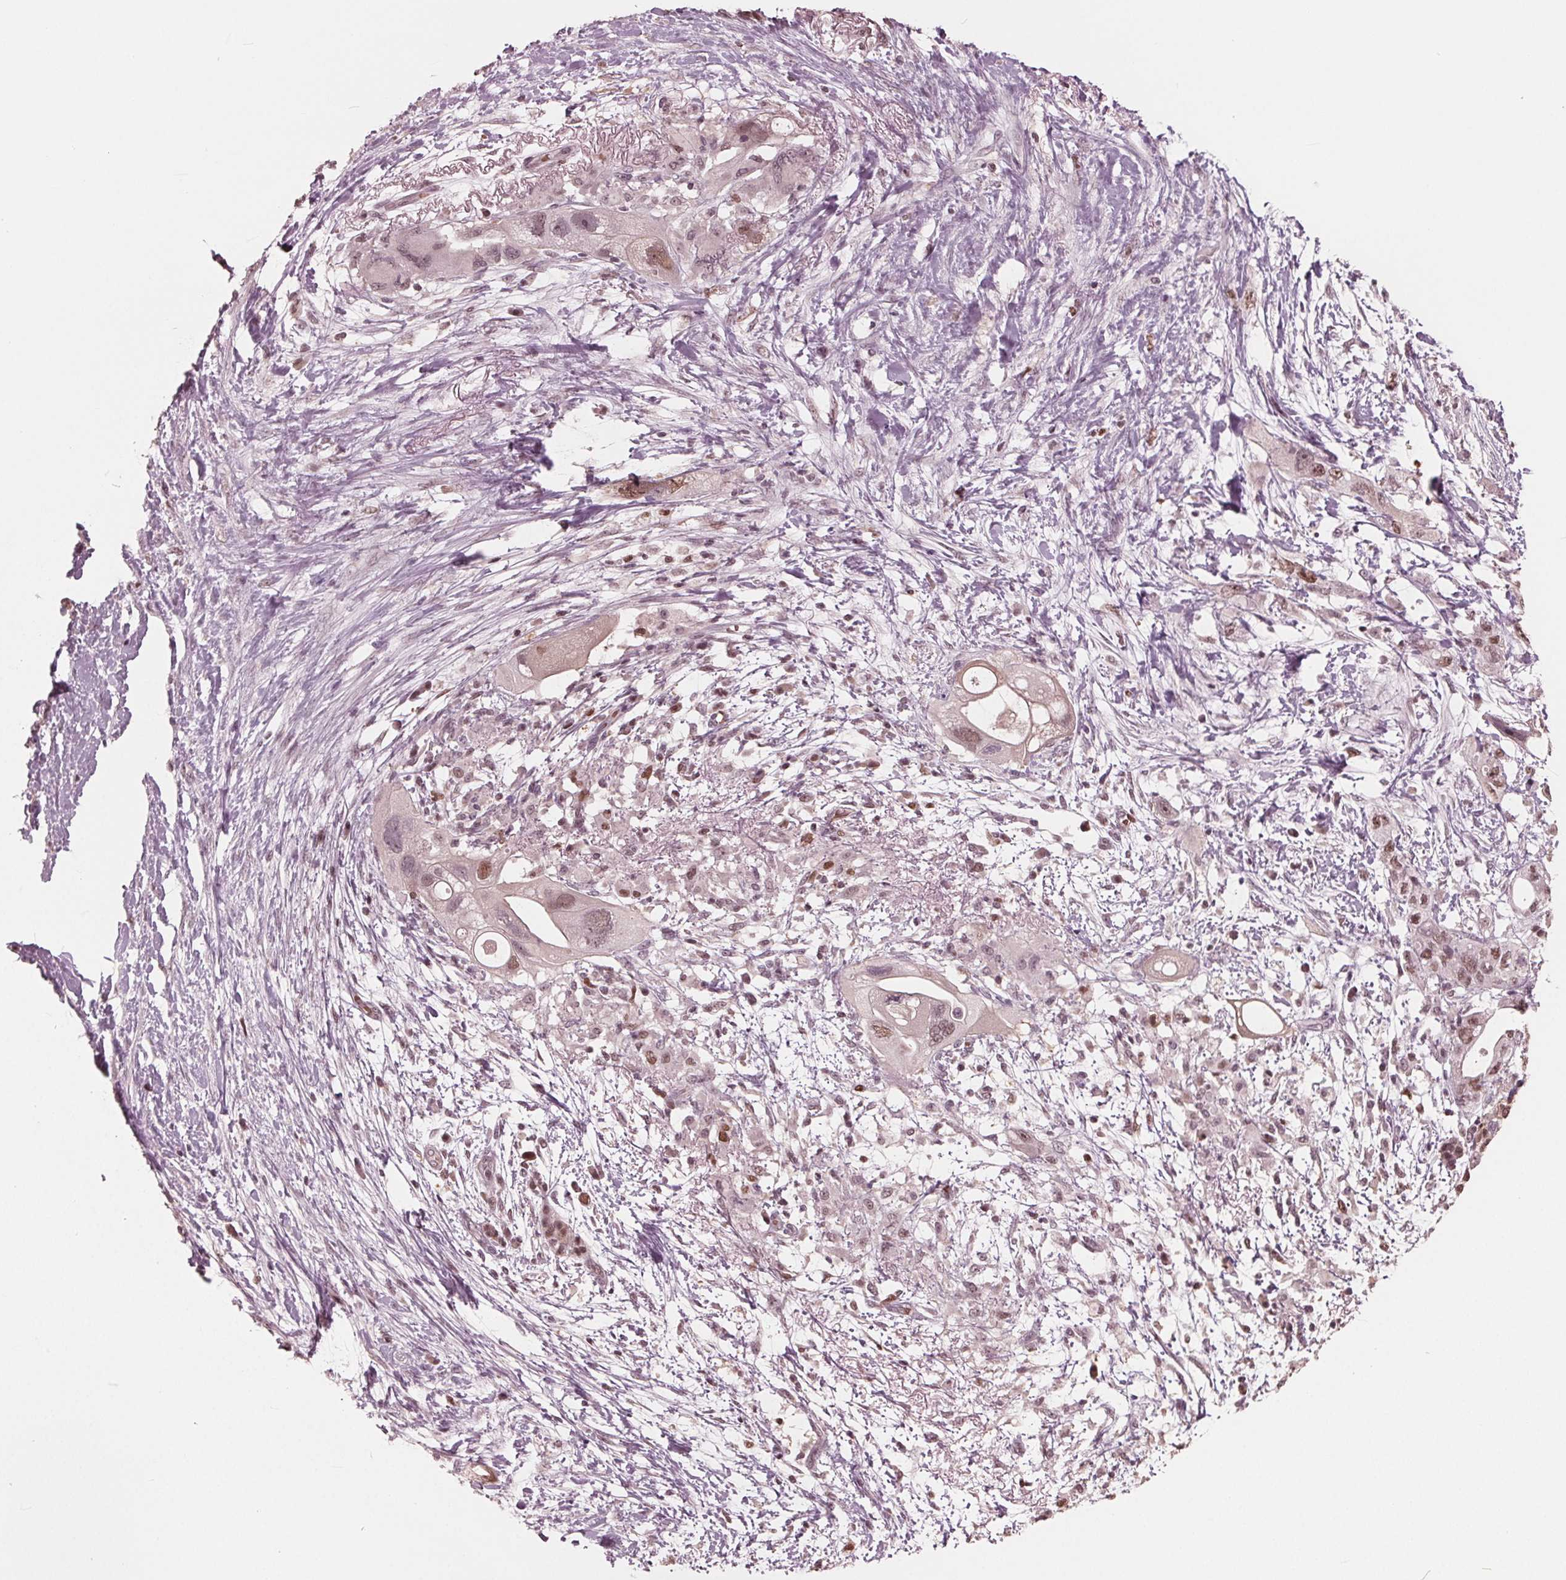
{"staining": {"intensity": "moderate", "quantity": "<25%", "location": "nuclear"}, "tissue": "pancreatic cancer", "cell_type": "Tumor cells", "image_type": "cancer", "snomed": [{"axis": "morphology", "description": "Adenocarcinoma, NOS"}, {"axis": "topography", "description": "Pancreas"}], "caption": "This image exhibits pancreatic cancer (adenocarcinoma) stained with IHC to label a protein in brown. The nuclear of tumor cells show moderate positivity for the protein. Nuclei are counter-stained blue.", "gene": "HIRIP3", "patient": {"sex": "female", "age": 72}}